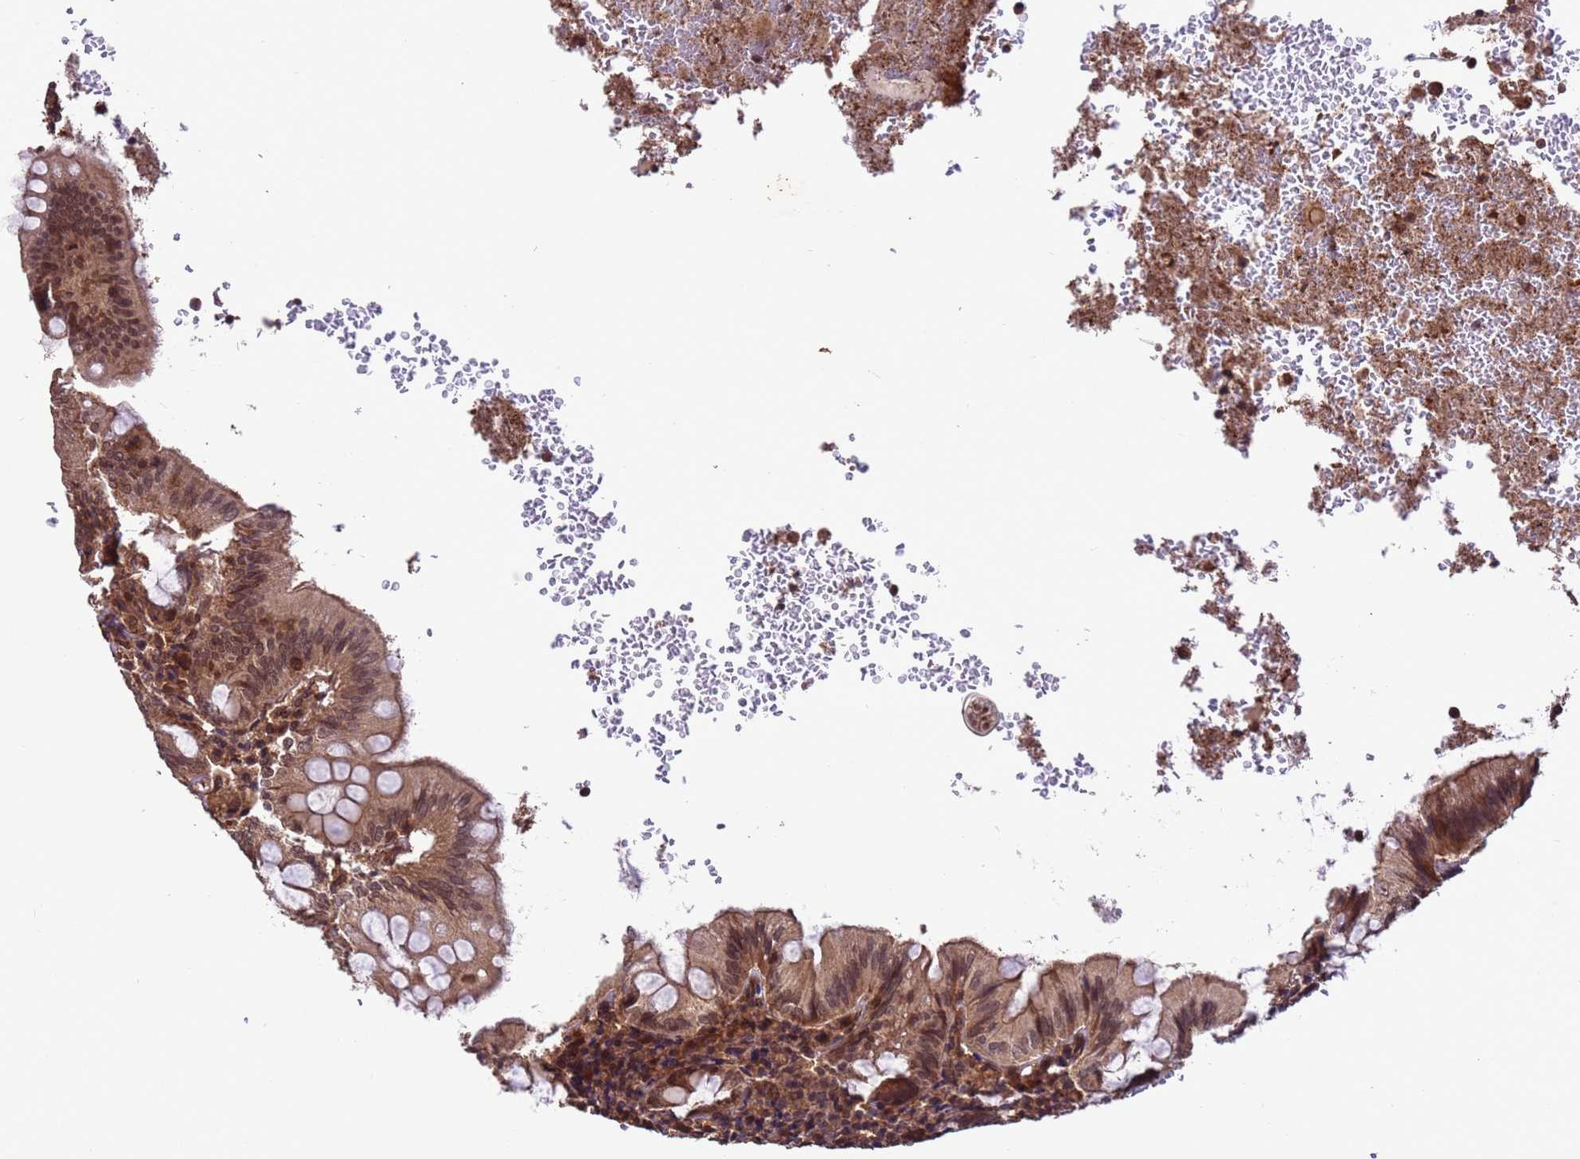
{"staining": {"intensity": "moderate", "quantity": ">75%", "location": "cytoplasmic/membranous,nuclear"}, "tissue": "appendix", "cell_type": "Glandular cells", "image_type": "normal", "snomed": [{"axis": "morphology", "description": "Normal tissue, NOS"}, {"axis": "topography", "description": "Appendix"}], "caption": "Immunohistochemical staining of normal human appendix demonstrates >75% levels of moderate cytoplasmic/membranous,nuclear protein staining in about >75% of glandular cells. (DAB = brown stain, brightfield microscopy at high magnification).", "gene": "VSTM4", "patient": {"sex": "male", "age": 8}}